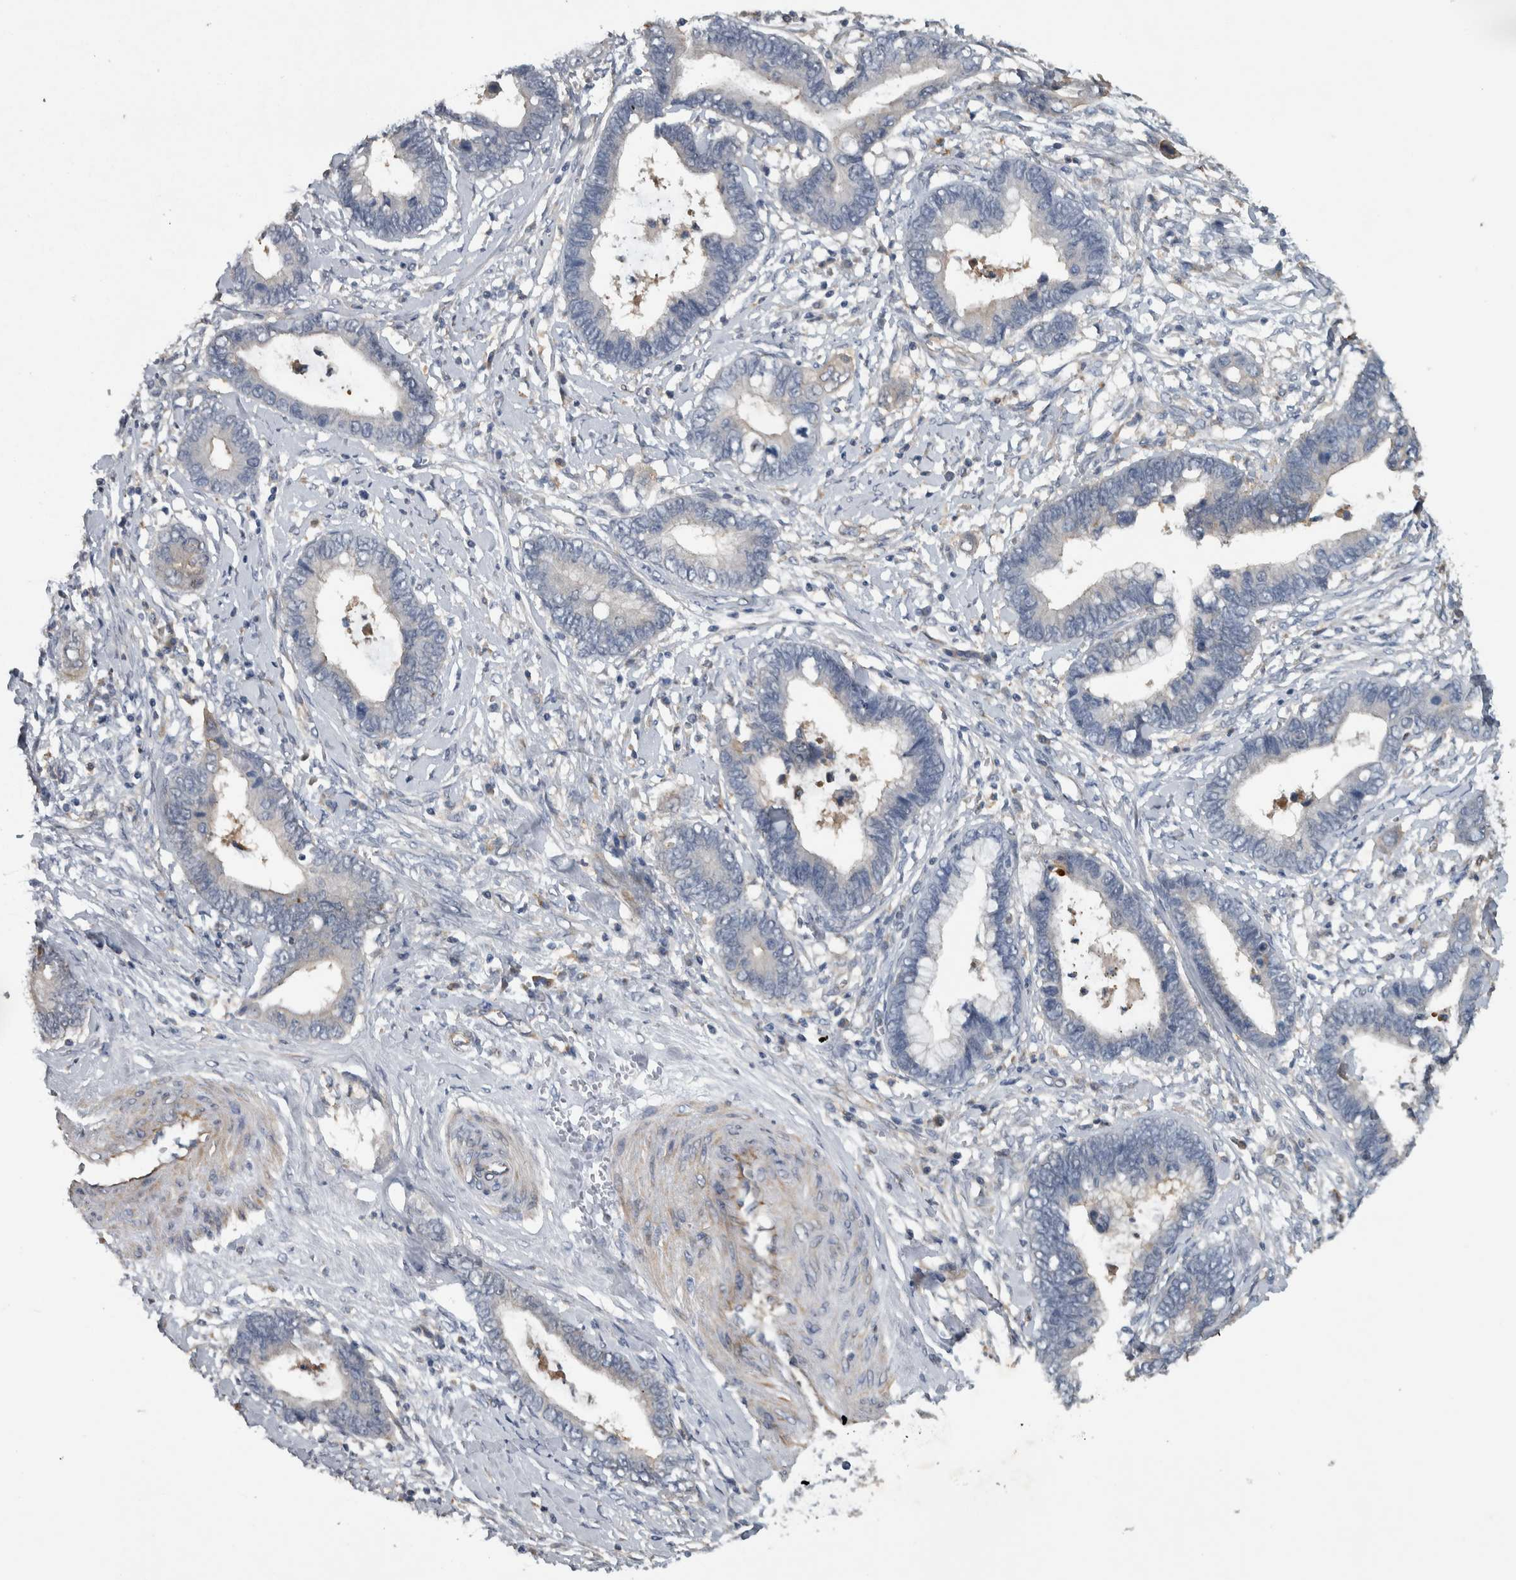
{"staining": {"intensity": "negative", "quantity": "none", "location": "none"}, "tissue": "cervical cancer", "cell_type": "Tumor cells", "image_type": "cancer", "snomed": [{"axis": "morphology", "description": "Adenocarcinoma, NOS"}, {"axis": "topography", "description": "Cervix"}], "caption": "Immunohistochemistry histopathology image of human cervical cancer stained for a protein (brown), which demonstrates no expression in tumor cells.", "gene": "NT5C2", "patient": {"sex": "female", "age": 44}}